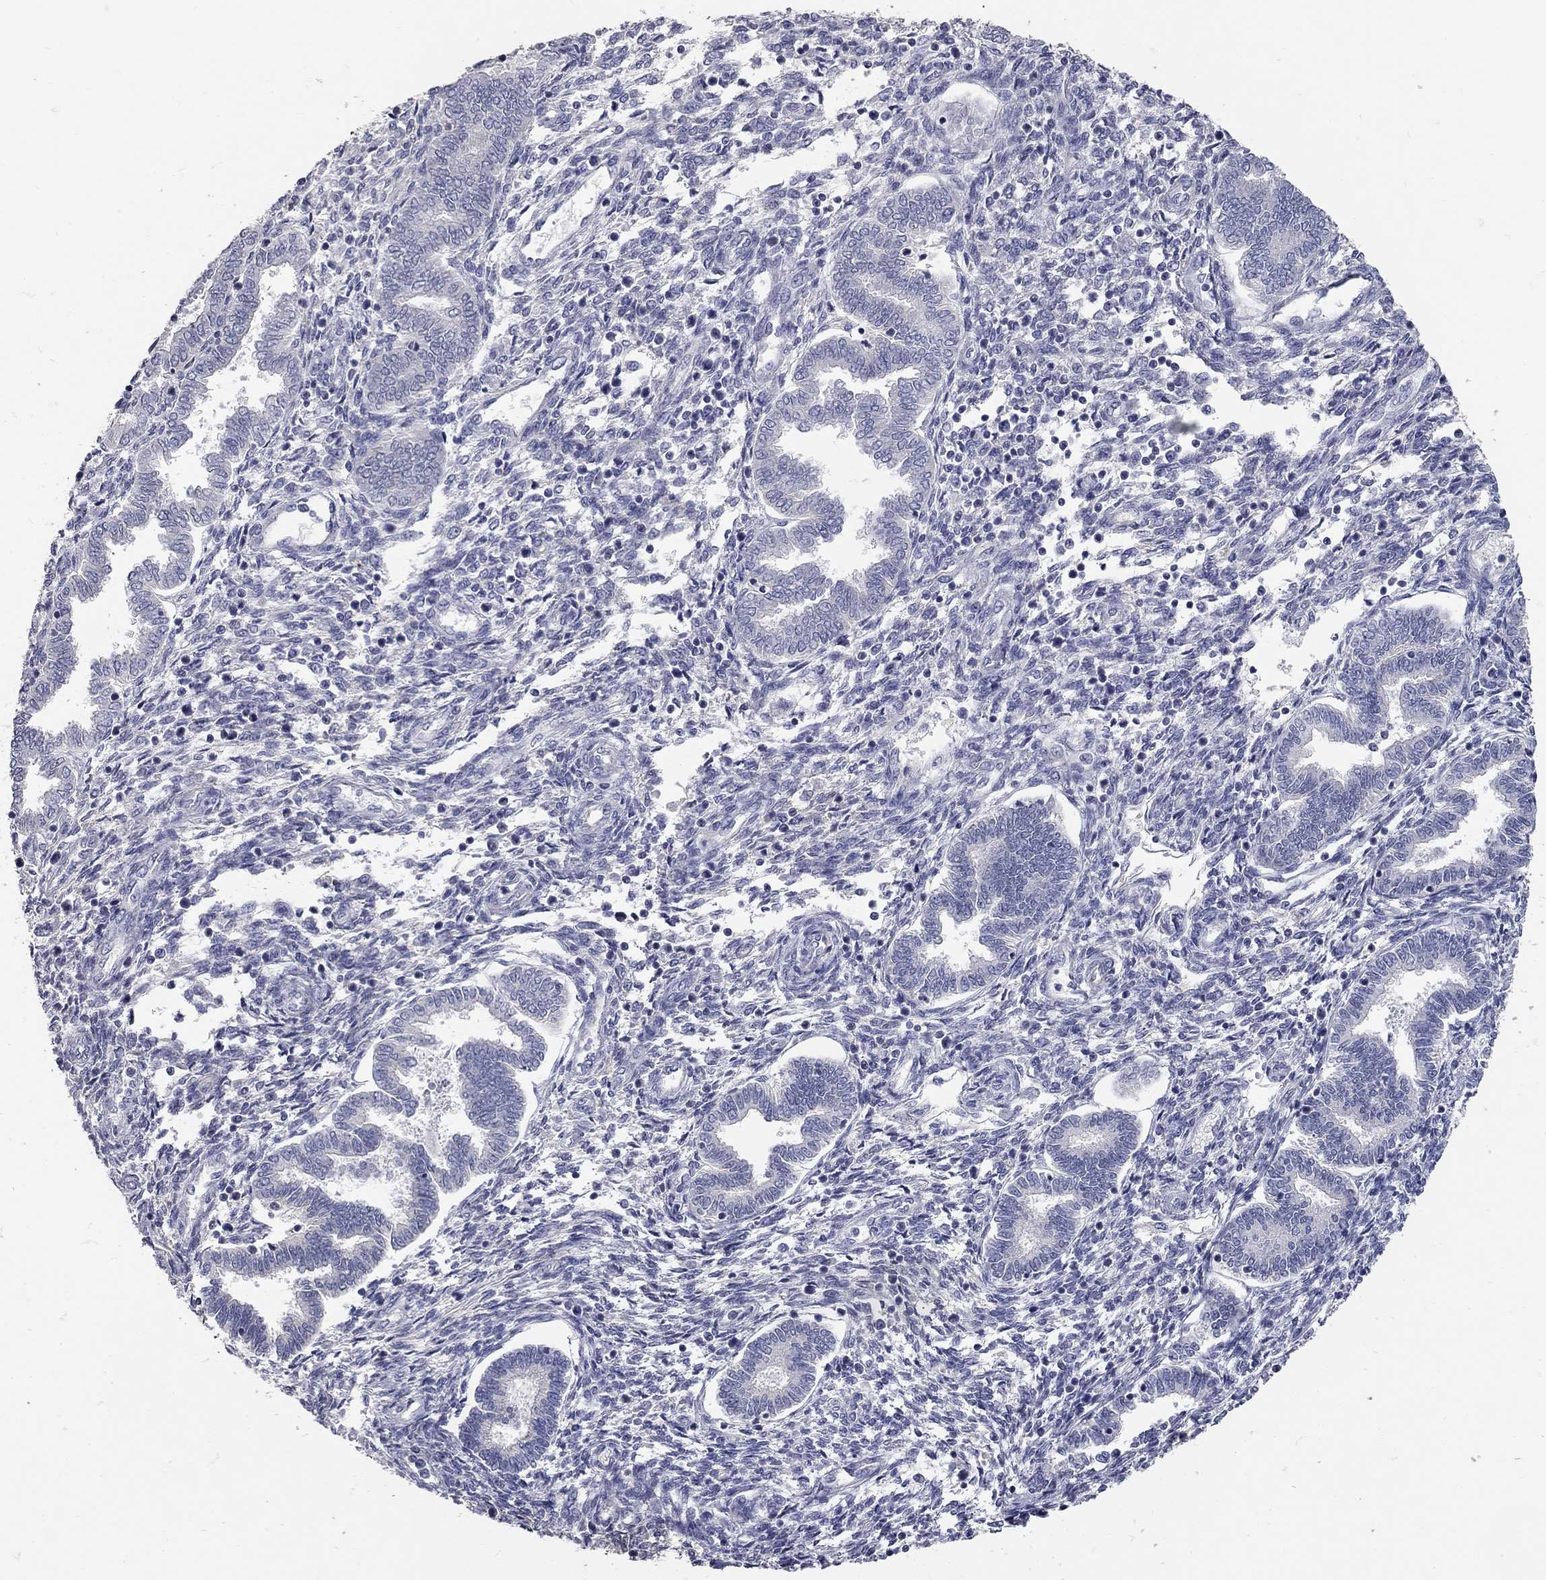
{"staining": {"intensity": "negative", "quantity": "none", "location": "none"}, "tissue": "endometrium", "cell_type": "Cells in endometrial stroma", "image_type": "normal", "snomed": [{"axis": "morphology", "description": "Normal tissue, NOS"}, {"axis": "topography", "description": "Endometrium"}], "caption": "This is an immunohistochemistry micrograph of normal endometrium. There is no staining in cells in endometrial stroma.", "gene": "C10orf90", "patient": {"sex": "female", "age": 42}}